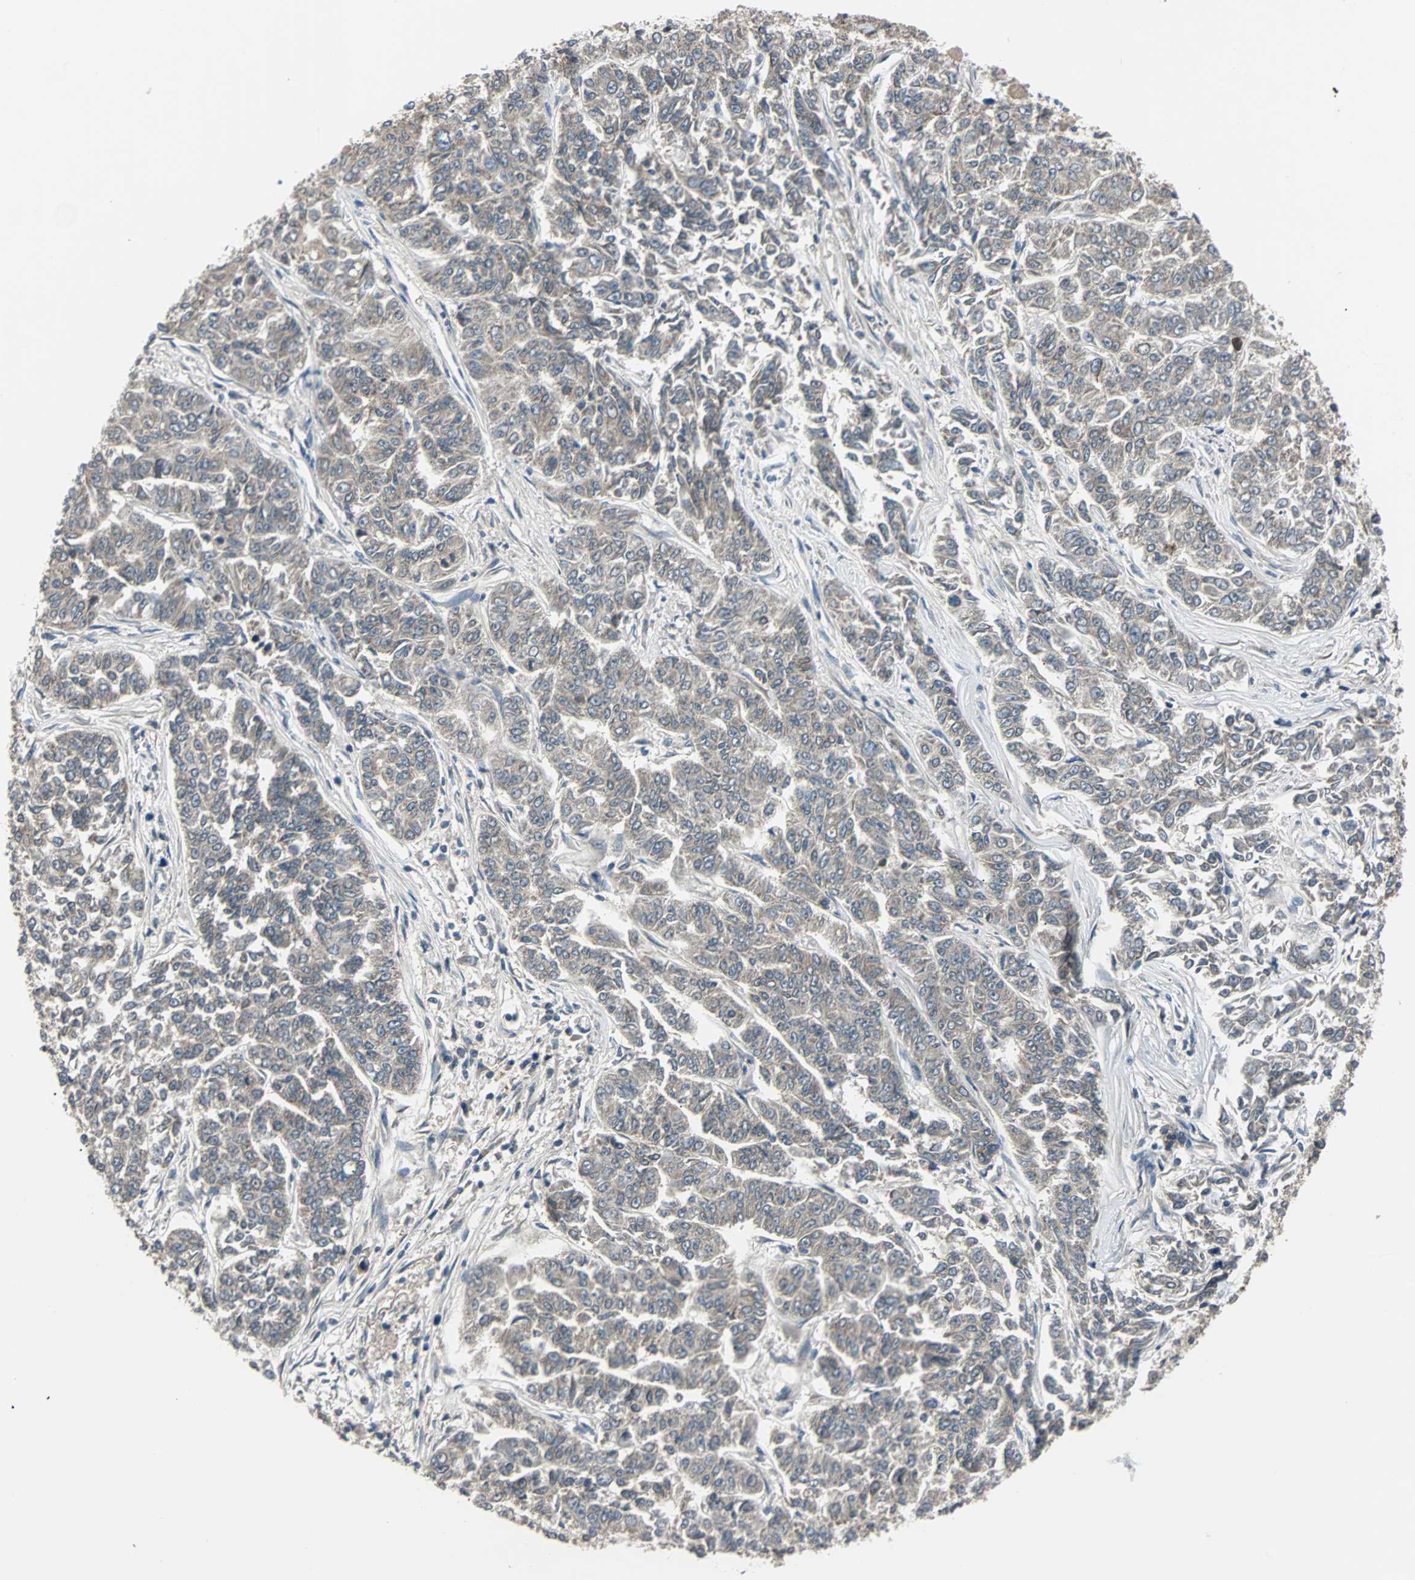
{"staining": {"intensity": "negative", "quantity": "none", "location": "none"}, "tissue": "lung cancer", "cell_type": "Tumor cells", "image_type": "cancer", "snomed": [{"axis": "morphology", "description": "Adenocarcinoma, NOS"}, {"axis": "topography", "description": "Lung"}], "caption": "Protein analysis of lung adenocarcinoma reveals no significant expression in tumor cells.", "gene": "ARF1", "patient": {"sex": "male", "age": 84}}